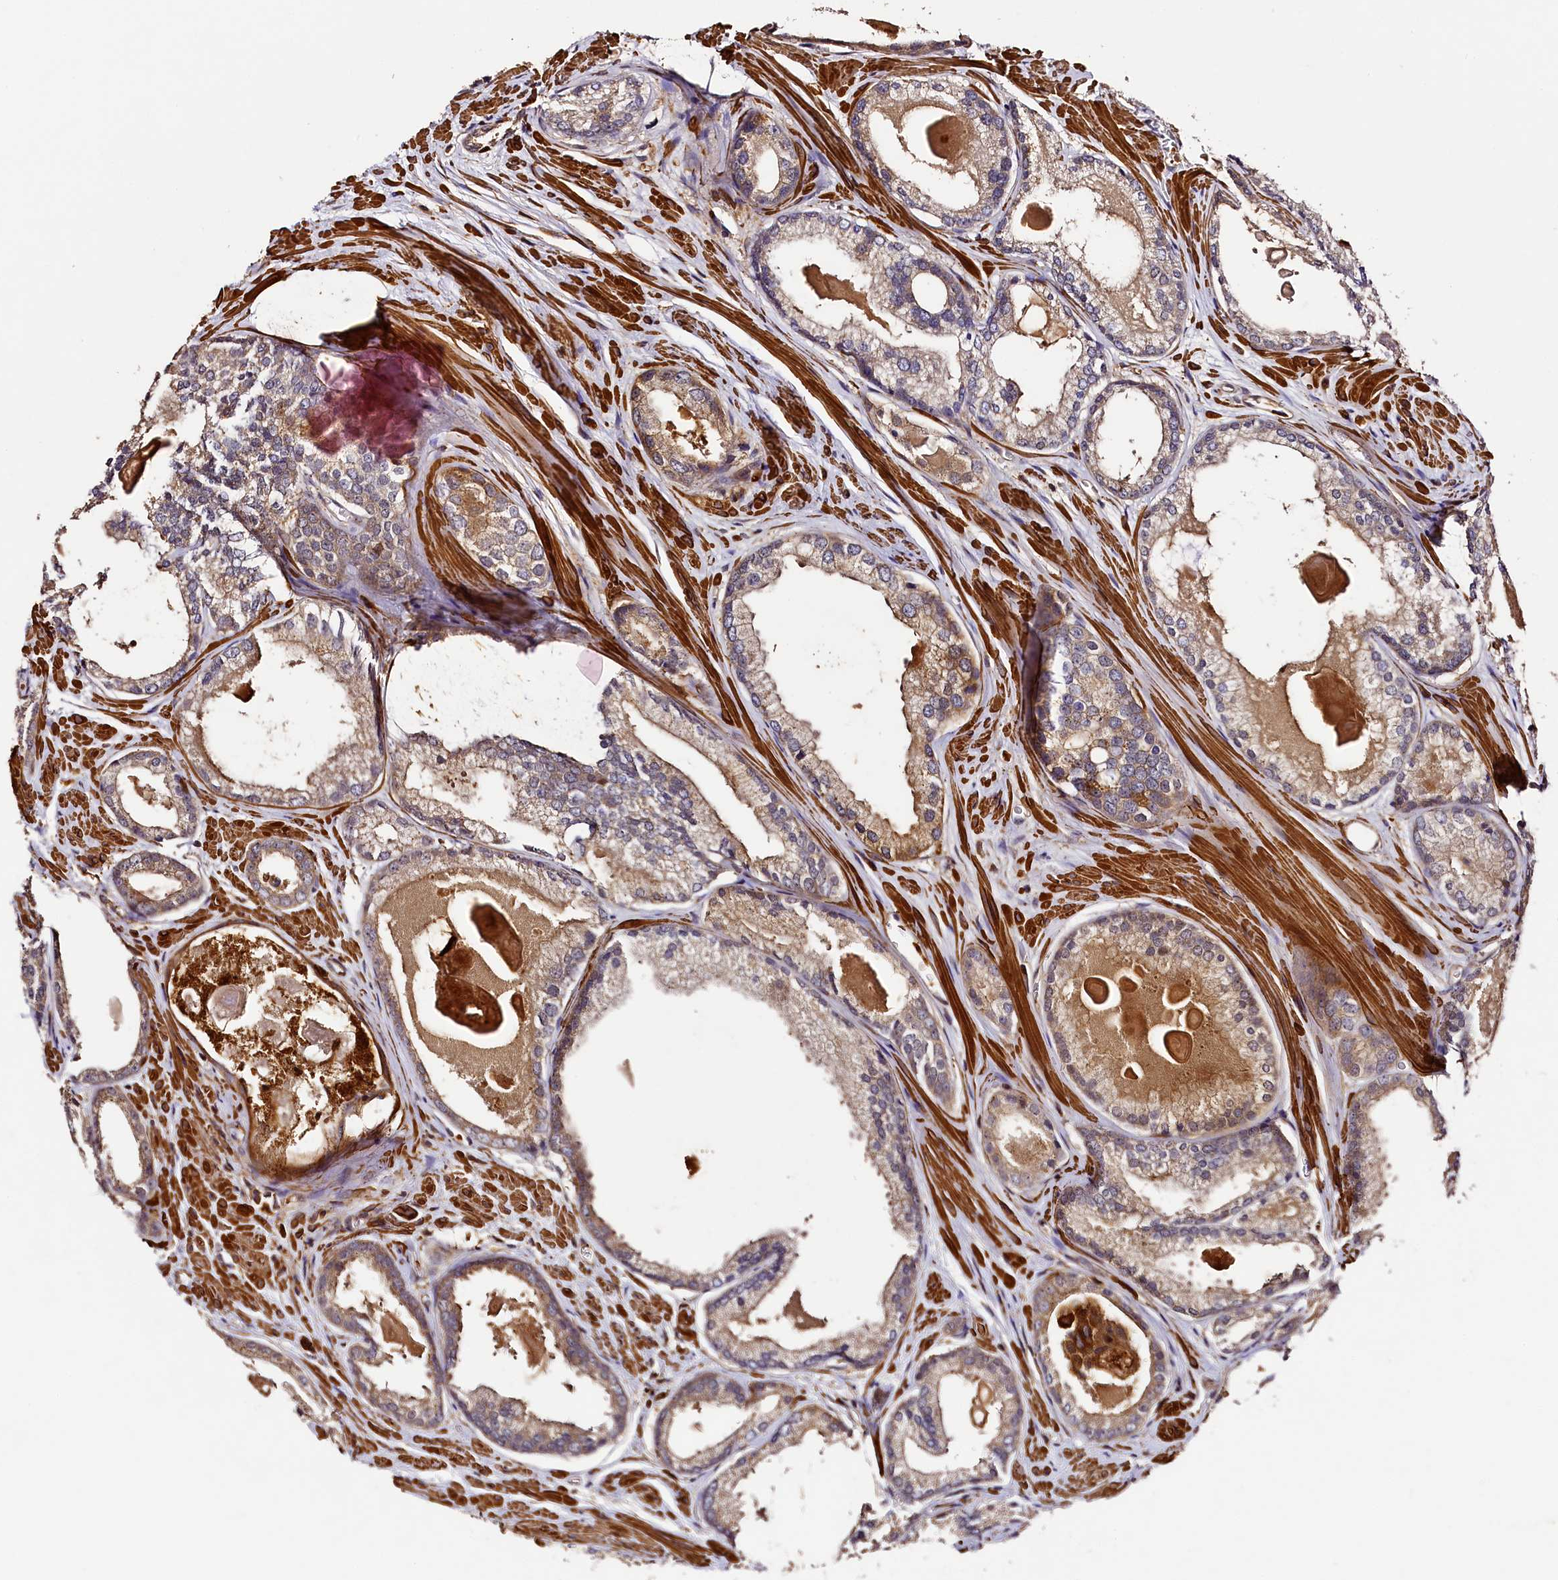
{"staining": {"intensity": "weak", "quantity": ">75%", "location": "cytoplasmic/membranous"}, "tissue": "prostate cancer", "cell_type": "Tumor cells", "image_type": "cancer", "snomed": [{"axis": "morphology", "description": "Adenocarcinoma, Low grade"}, {"axis": "topography", "description": "Prostate"}], "caption": "A high-resolution histopathology image shows IHC staining of prostate cancer, which shows weak cytoplasmic/membranous positivity in approximately >75% of tumor cells.", "gene": "RAPSN", "patient": {"sex": "male", "age": 54}}